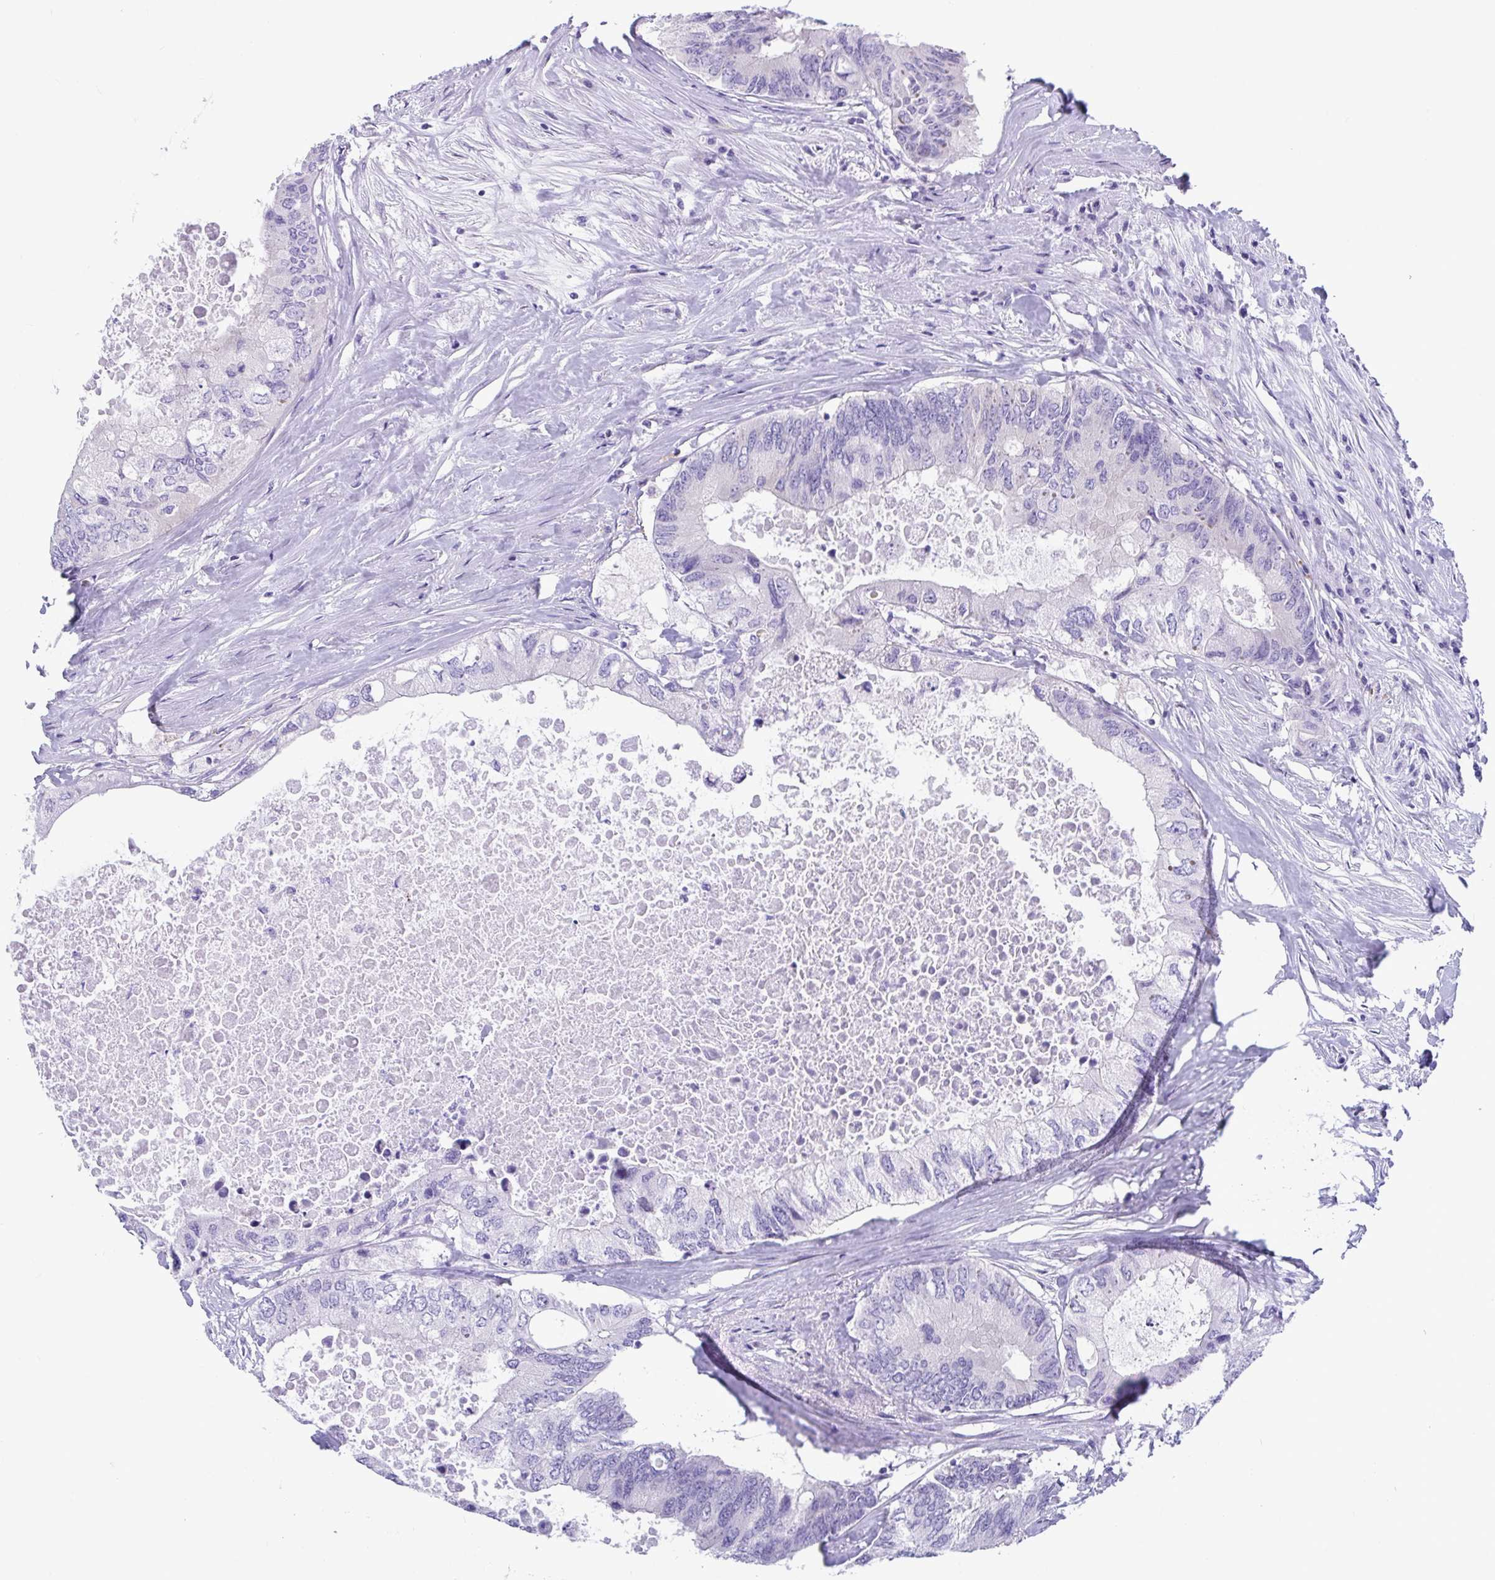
{"staining": {"intensity": "negative", "quantity": "none", "location": "none"}, "tissue": "colorectal cancer", "cell_type": "Tumor cells", "image_type": "cancer", "snomed": [{"axis": "morphology", "description": "Adenocarcinoma, NOS"}, {"axis": "topography", "description": "Colon"}], "caption": "A histopathology image of colorectal adenocarcinoma stained for a protein demonstrates no brown staining in tumor cells.", "gene": "TTC30B", "patient": {"sex": "male", "age": 71}}